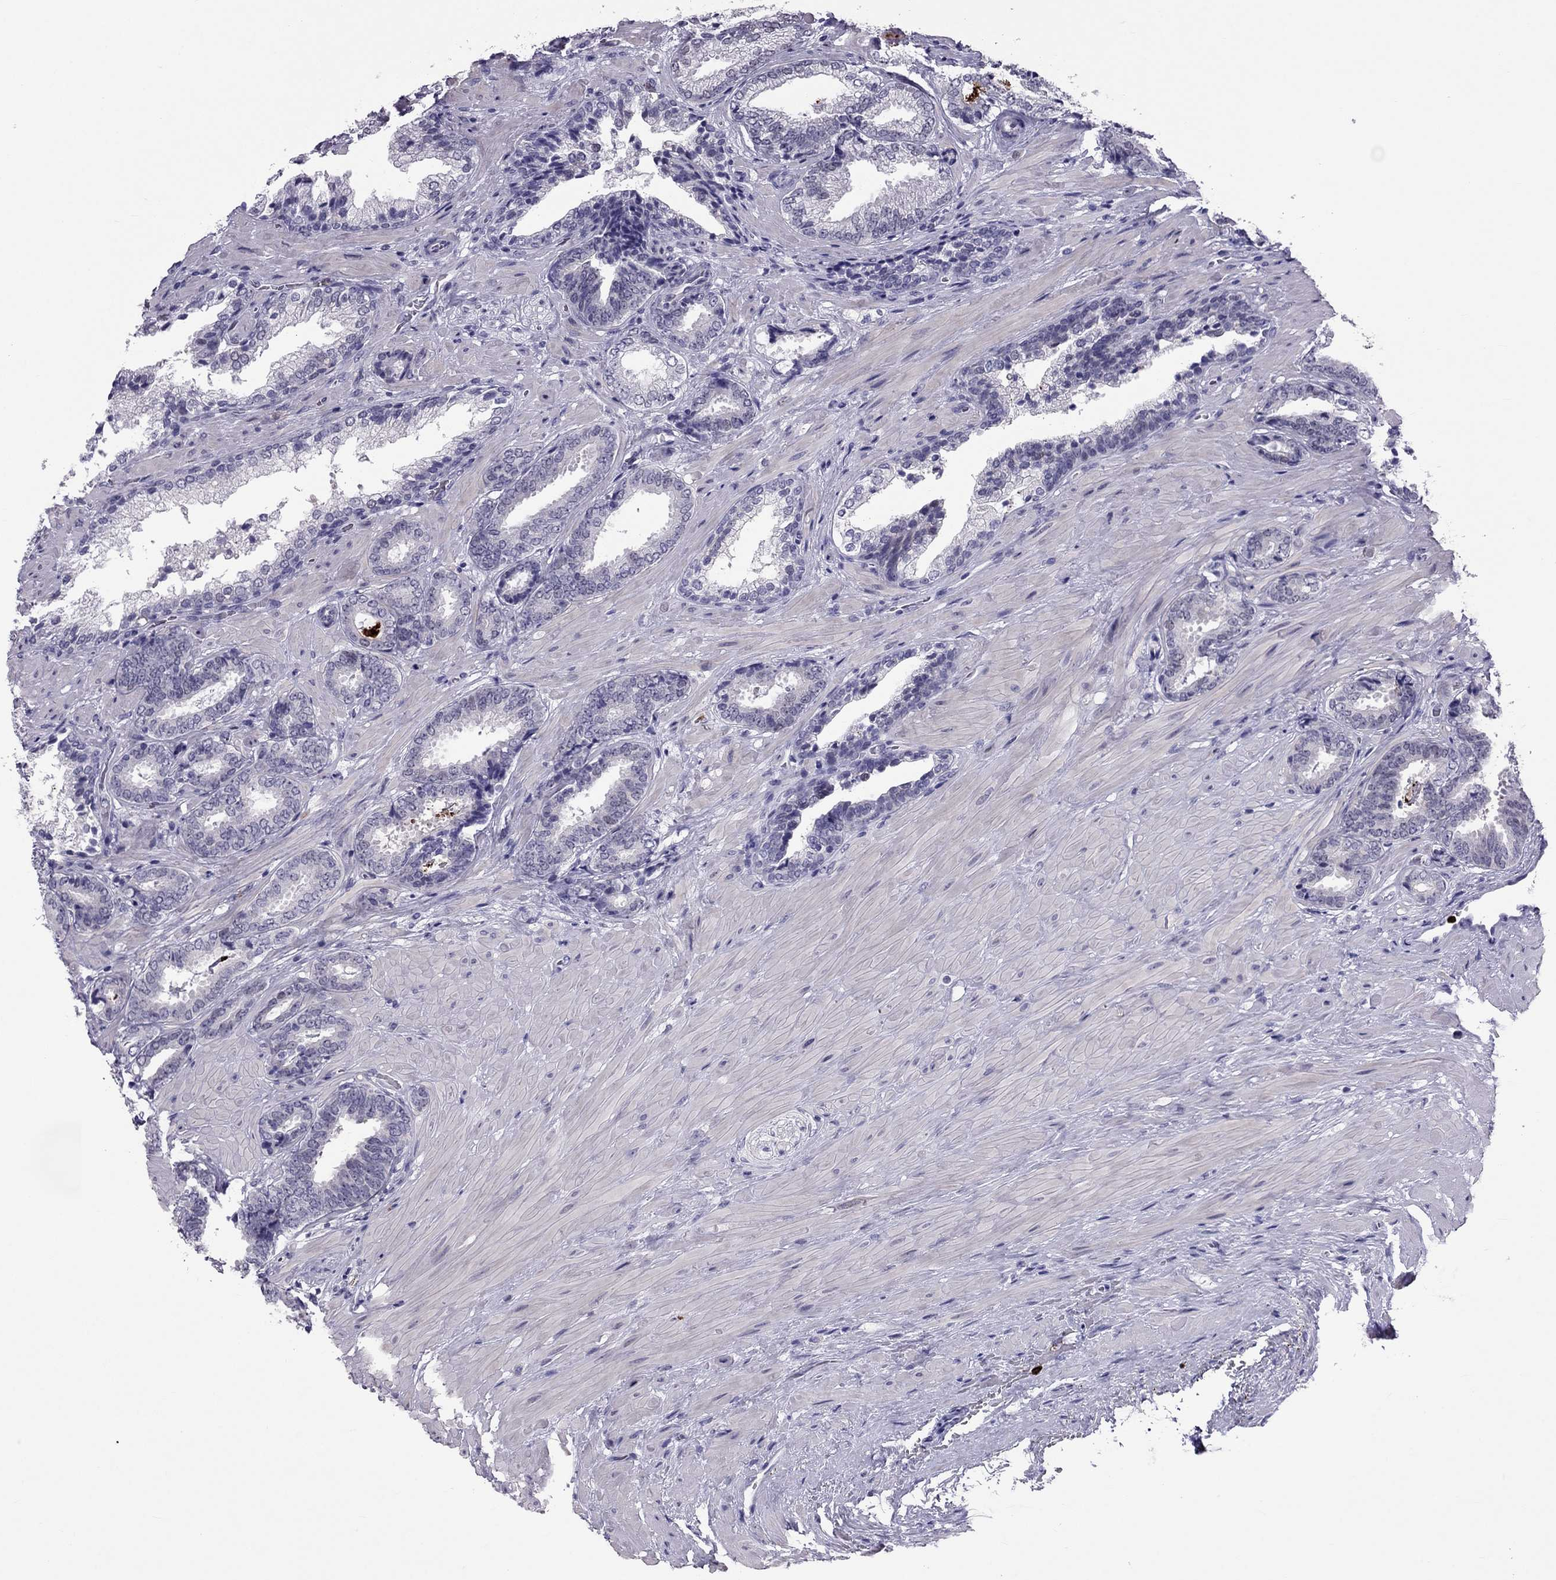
{"staining": {"intensity": "negative", "quantity": "none", "location": "none"}, "tissue": "prostate cancer", "cell_type": "Tumor cells", "image_type": "cancer", "snomed": [{"axis": "morphology", "description": "Adenocarcinoma, Low grade"}, {"axis": "topography", "description": "Prostate"}], "caption": "Protein analysis of prostate low-grade adenocarcinoma reveals no significant expression in tumor cells.", "gene": "CCL27", "patient": {"sex": "male", "age": 61}}